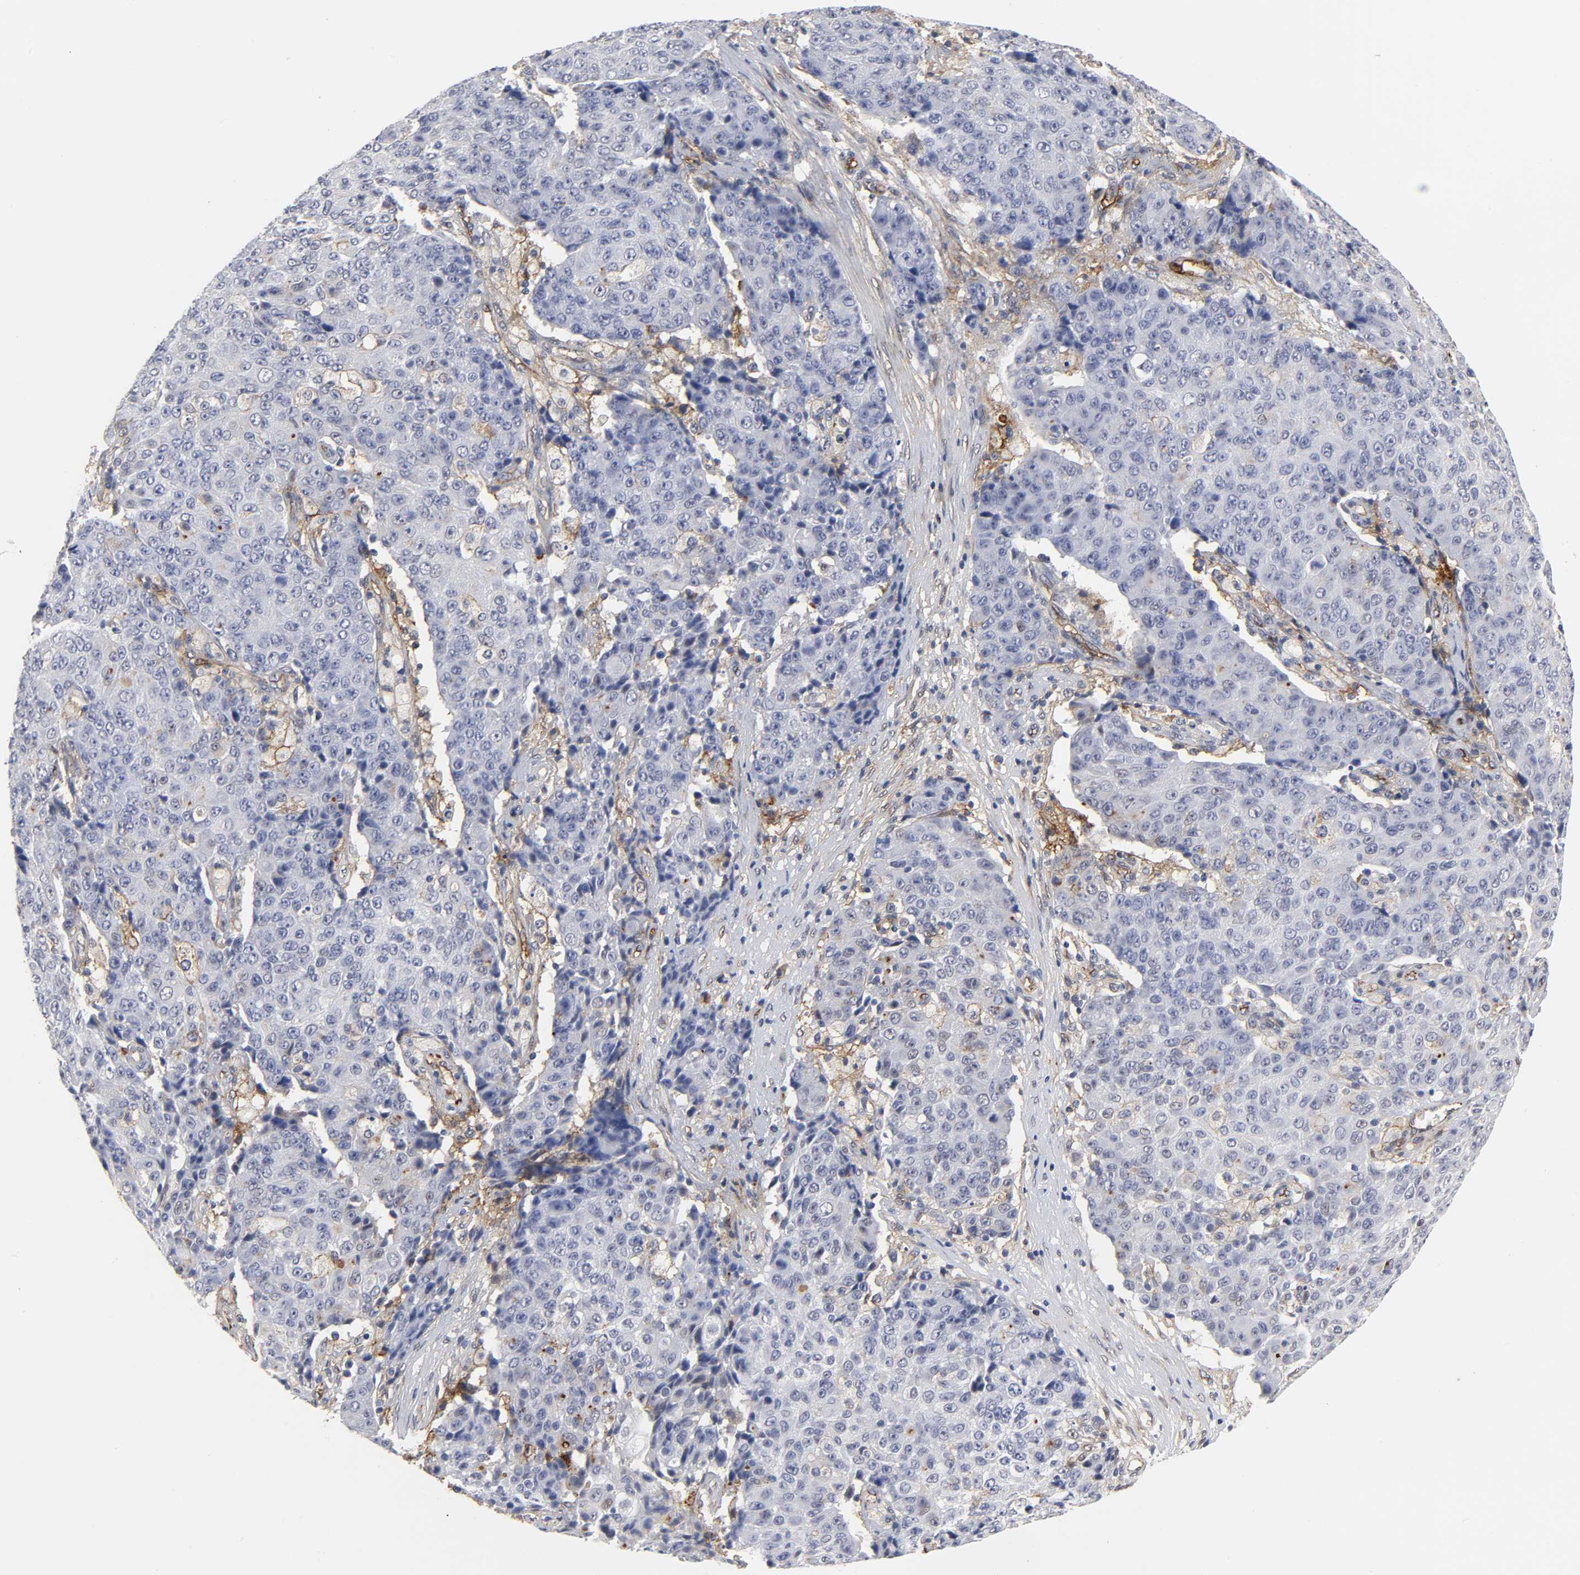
{"staining": {"intensity": "negative", "quantity": "none", "location": "none"}, "tissue": "ovarian cancer", "cell_type": "Tumor cells", "image_type": "cancer", "snomed": [{"axis": "morphology", "description": "Carcinoma, endometroid"}, {"axis": "topography", "description": "Ovary"}], "caption": "A high-resolution photomicrograph shows immunohistochemistry staining of ovarian endometroid carcinoma, which reveals no significant staining in tumor cells.", "gene": "ICAM1", "patient": {"sex": "female", "age": 42}}